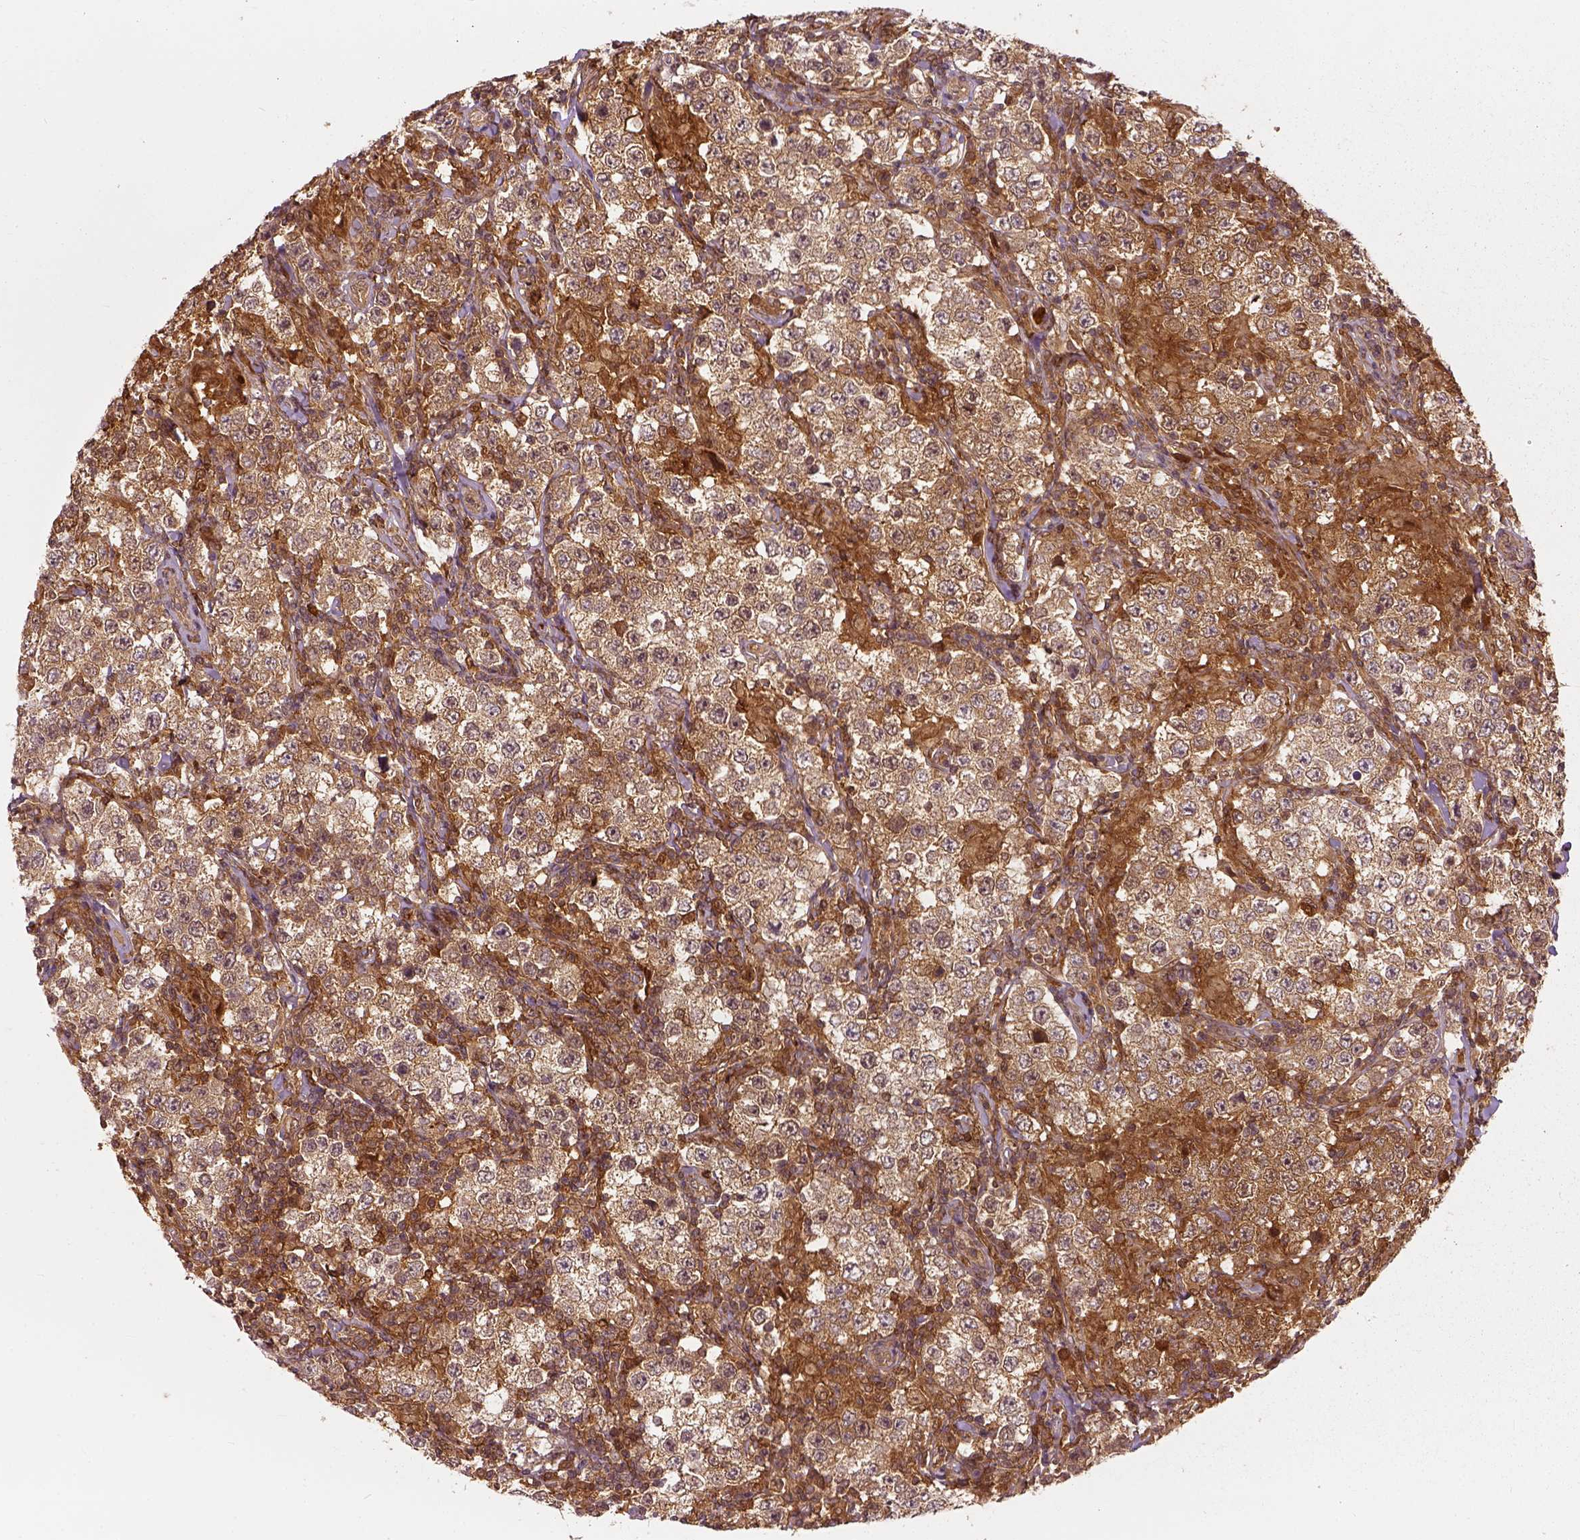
{"staining": {"intensity": "moderate", "quantity": ">75%", "location": "cytoplasmic/membranous"}, "tissue": "testis cancer", "cell_type": "Tumor cells", "image_type": "cancer", "snomed": [{"axis": "morphology", "description": "Seminoma, NOS"}, {"axis": "morphology", "description": "Carcinoma, Embryonal, NOS"}, {"axis": "topography", "description": "Testis"}], "caption": "An immunohistochemistry photomicrograph of neoplastic tissue is shown. Protein staining in brown labels moderate cytoplasmic/membranous positivity in testis cancer within tumor cells. (DAB = brown stain, brightfield microscopy at high magnification).", "gene": "GPI", "patient": {"sex": "male", "age": 41}}